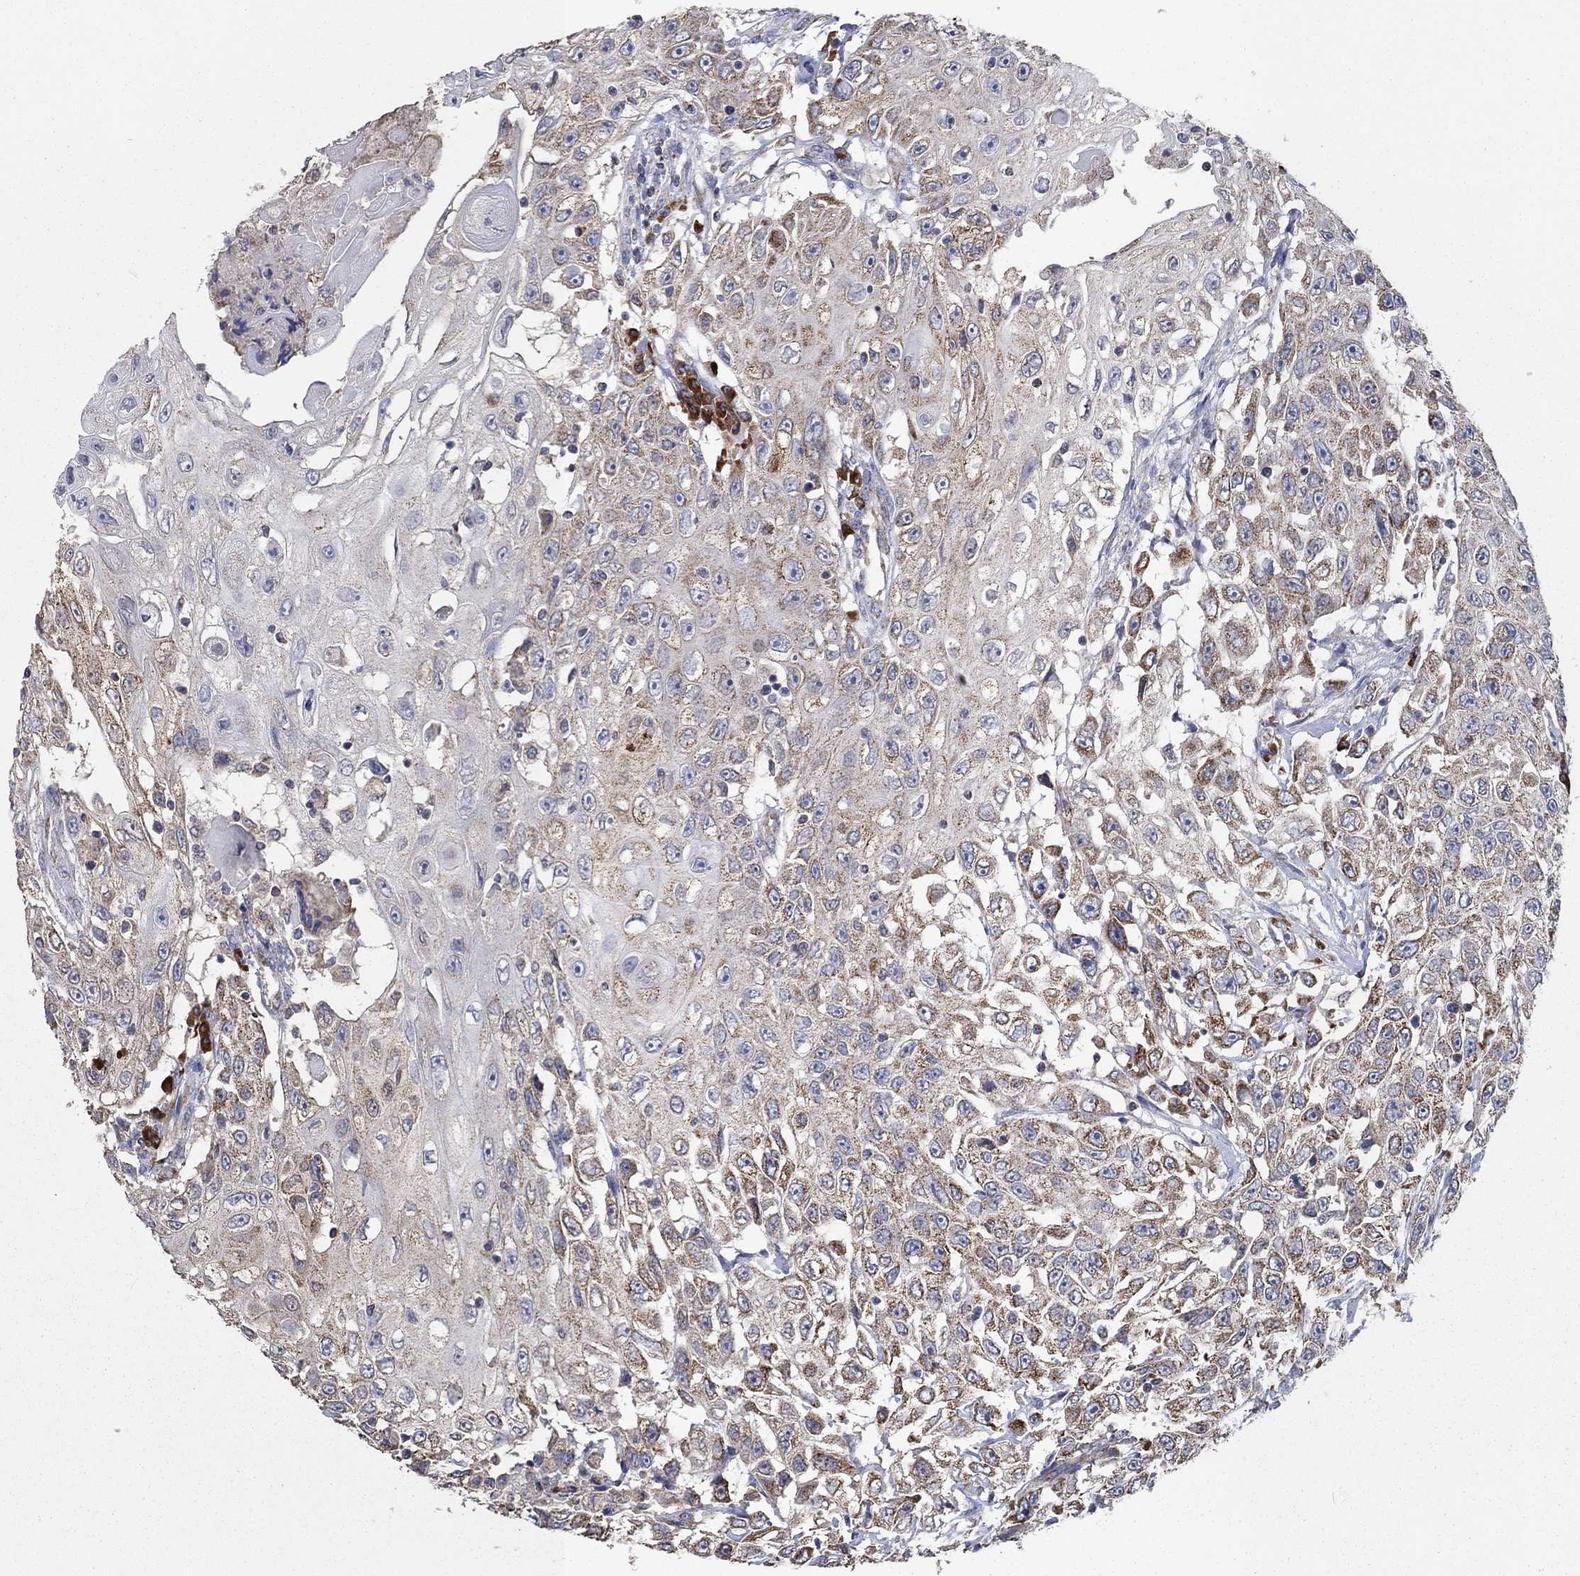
{"staining": {"intensity": "moderate", "quantity": "25%-75%", "location": "cytoplasmic/membranous"}, "tissue": "urothelial cancer", "cell_type": "Tumor cells", "image_type": "cancer", "snomed": [{"axis": "morphology", "description": "Urothelial carcinoma, High grade"}, {"axis": "topography", "description": "Urinary bladder"}], "caption": "Protein staining of high-grade urothelial carcinoma tissue reveals moderate cytoplasmic/membranous expression in about 25%-75% of tumor cells.", "gene": "HID1", "patient": {"sex": "female", "age": 56}}